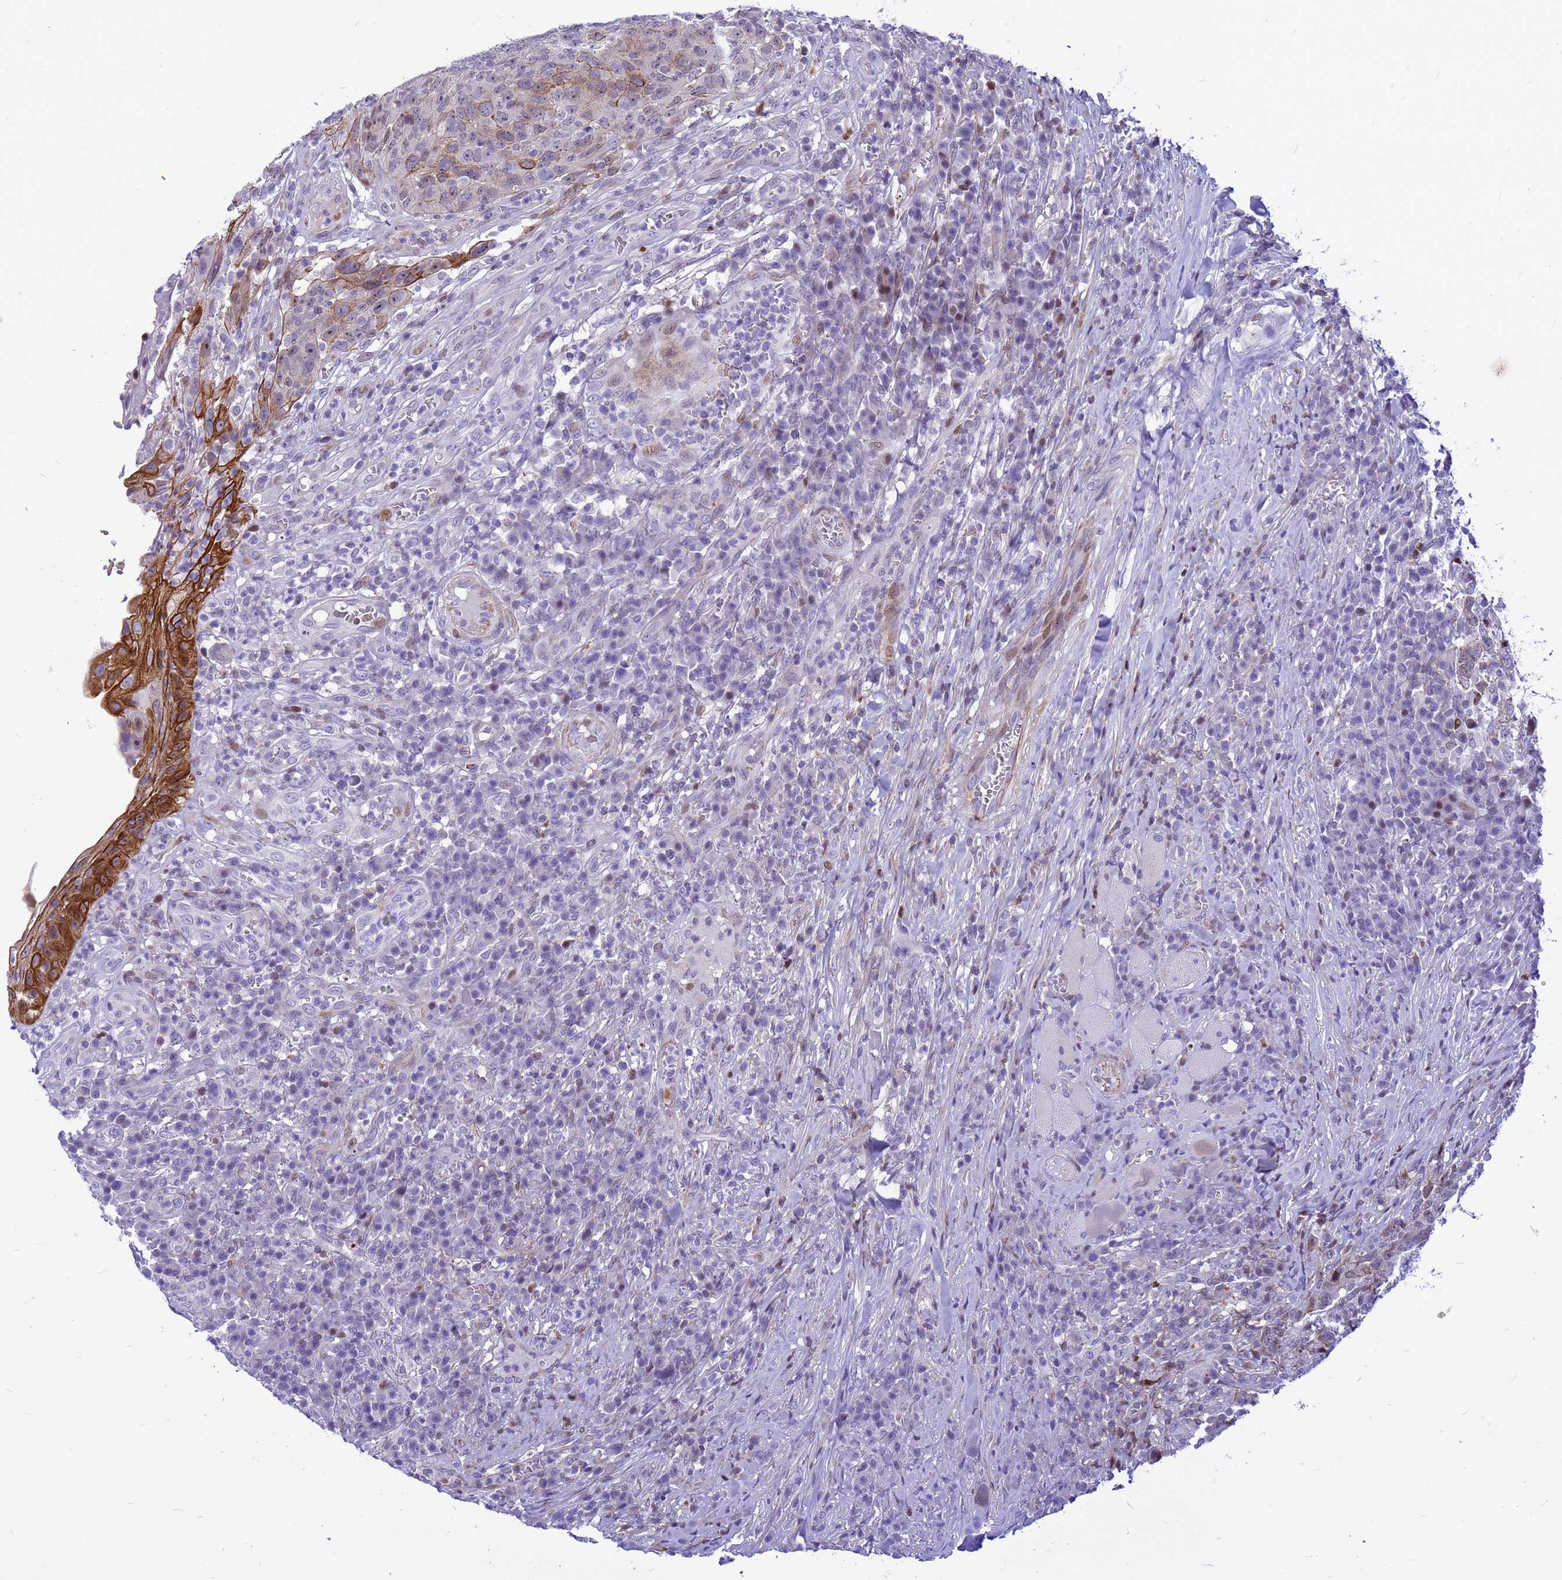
{"staining": {"intensity": "strong", "quantity": "<25%", "location": "cytoplasmic/membranous"}, "tissue": "head and neck cancer", "cell_type": "Tumor cells", "image_type": "cancer", "snomed": [{"axis": "morphology", "description": "Squamous cell carcinoma, NOS"}, {"axis": "topography", "description": "Head-Neck"}], "caption": "Immunohistochemistry (IHC) histopathology image of neoplastic tissue: human head and neck squamous cell carcinoma stained using immunohistochemistry (IHC) demonstrates medium levels of strong protein expression localized specifically in the cytoplasmic/membranous of tumor cells, appearing as a cytoplasmic/membranous brown color.", "gene": "ADAMTS7", "patient": {"sex": "male", "age": 66}}